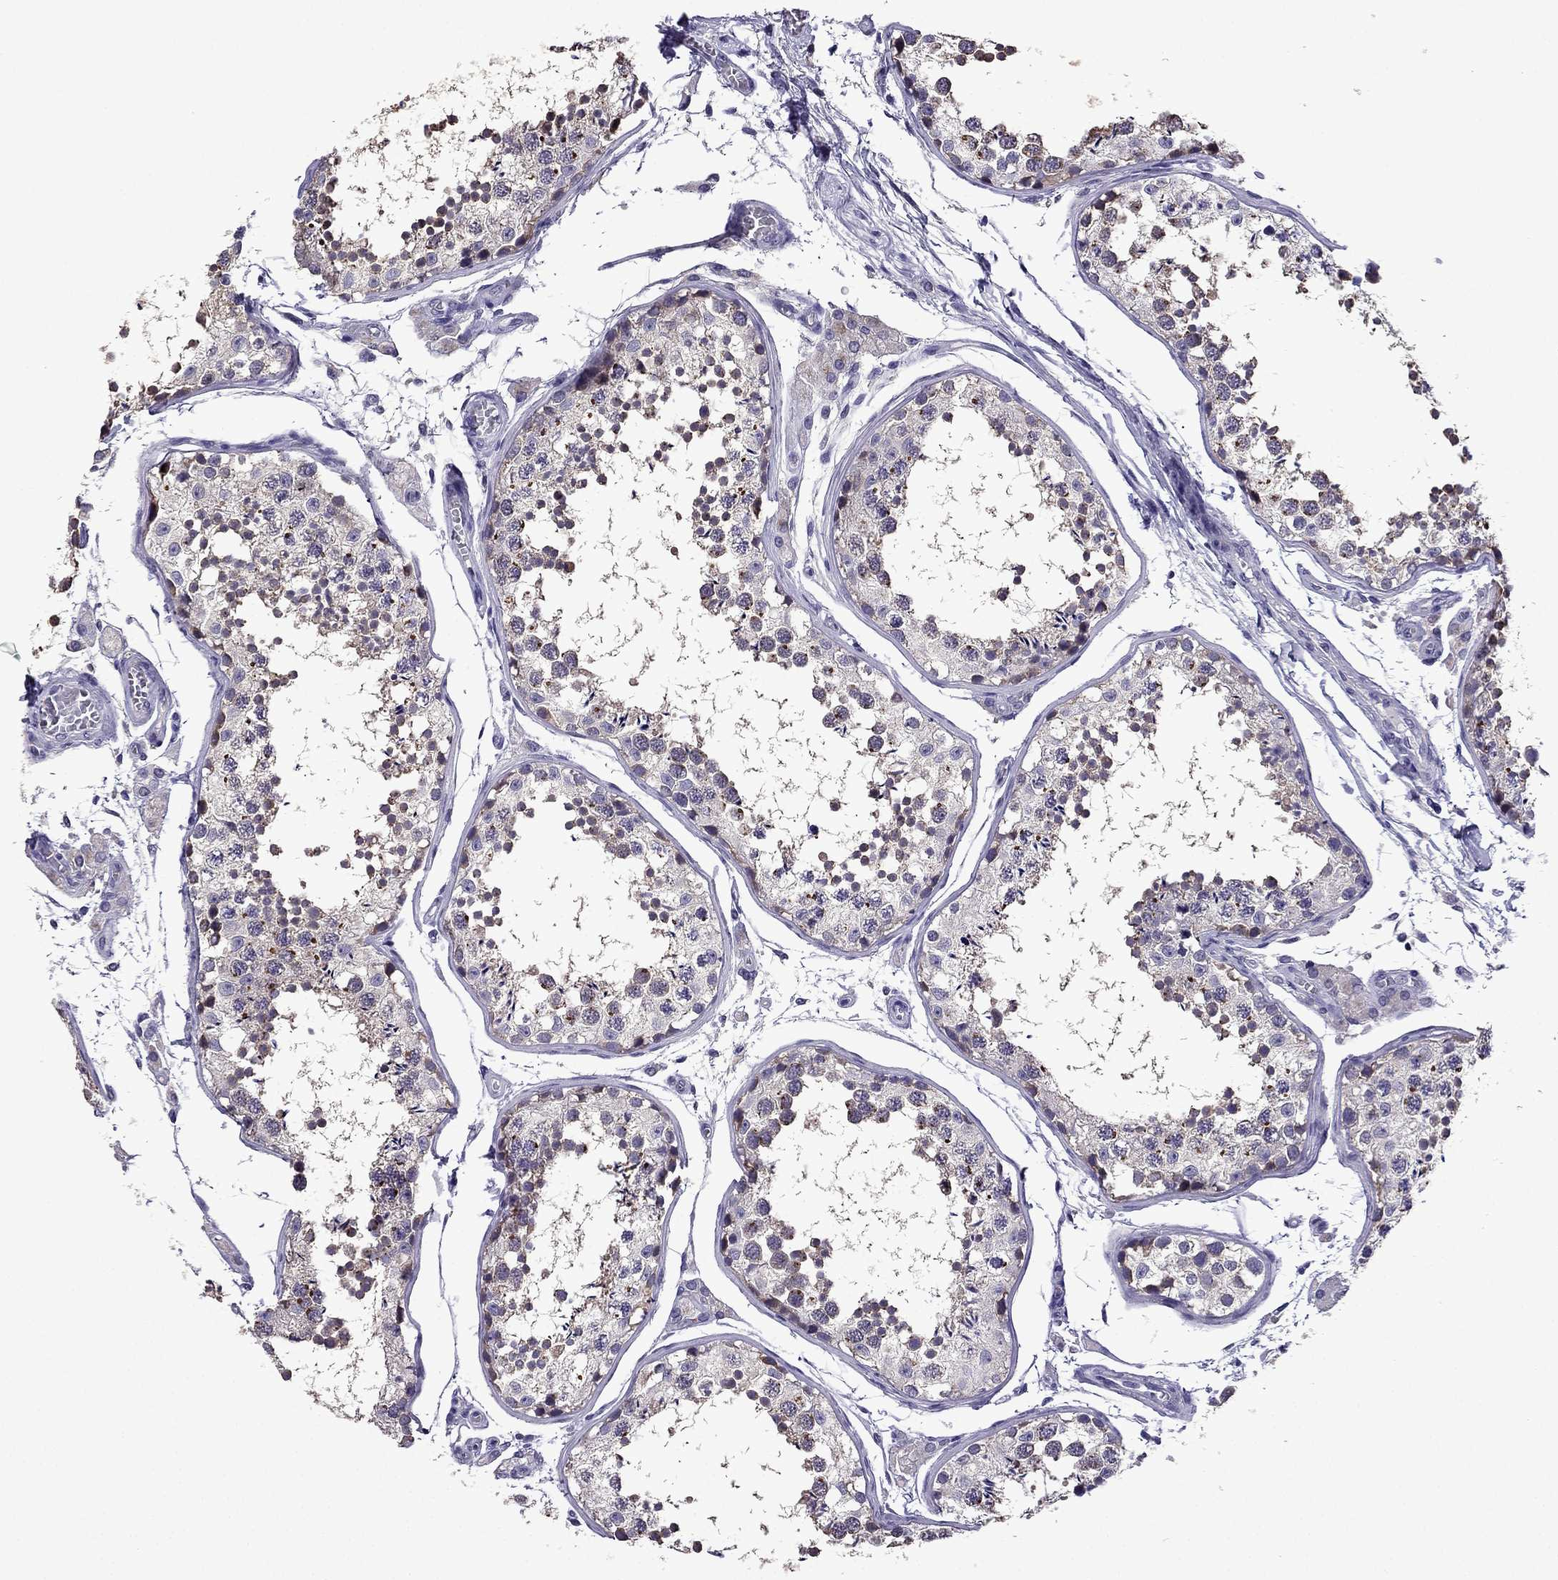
{"staining": {"intensity": "moderate", "quantity": "25%-75%", "location": "cytoplasmic/membranous"}, "tissue": "testis", "cell_type": "Cells in seminiferous ducts", "image_type": "normal", "snomed": [{"axis": "morphology", "description": "Normal tissue, NOS"}, {"axis": "topography", "description": "Testis"}], "caption": "Immunohistochemistry (IHC) of unremarkable testis demonstrates medium levels of moderate cytoplasmic/membranous staining in approximately 25%-75% of cells in seminiferous ducts.", "gene": "TTN", "patient": {"sex": "male", "age": 29}}